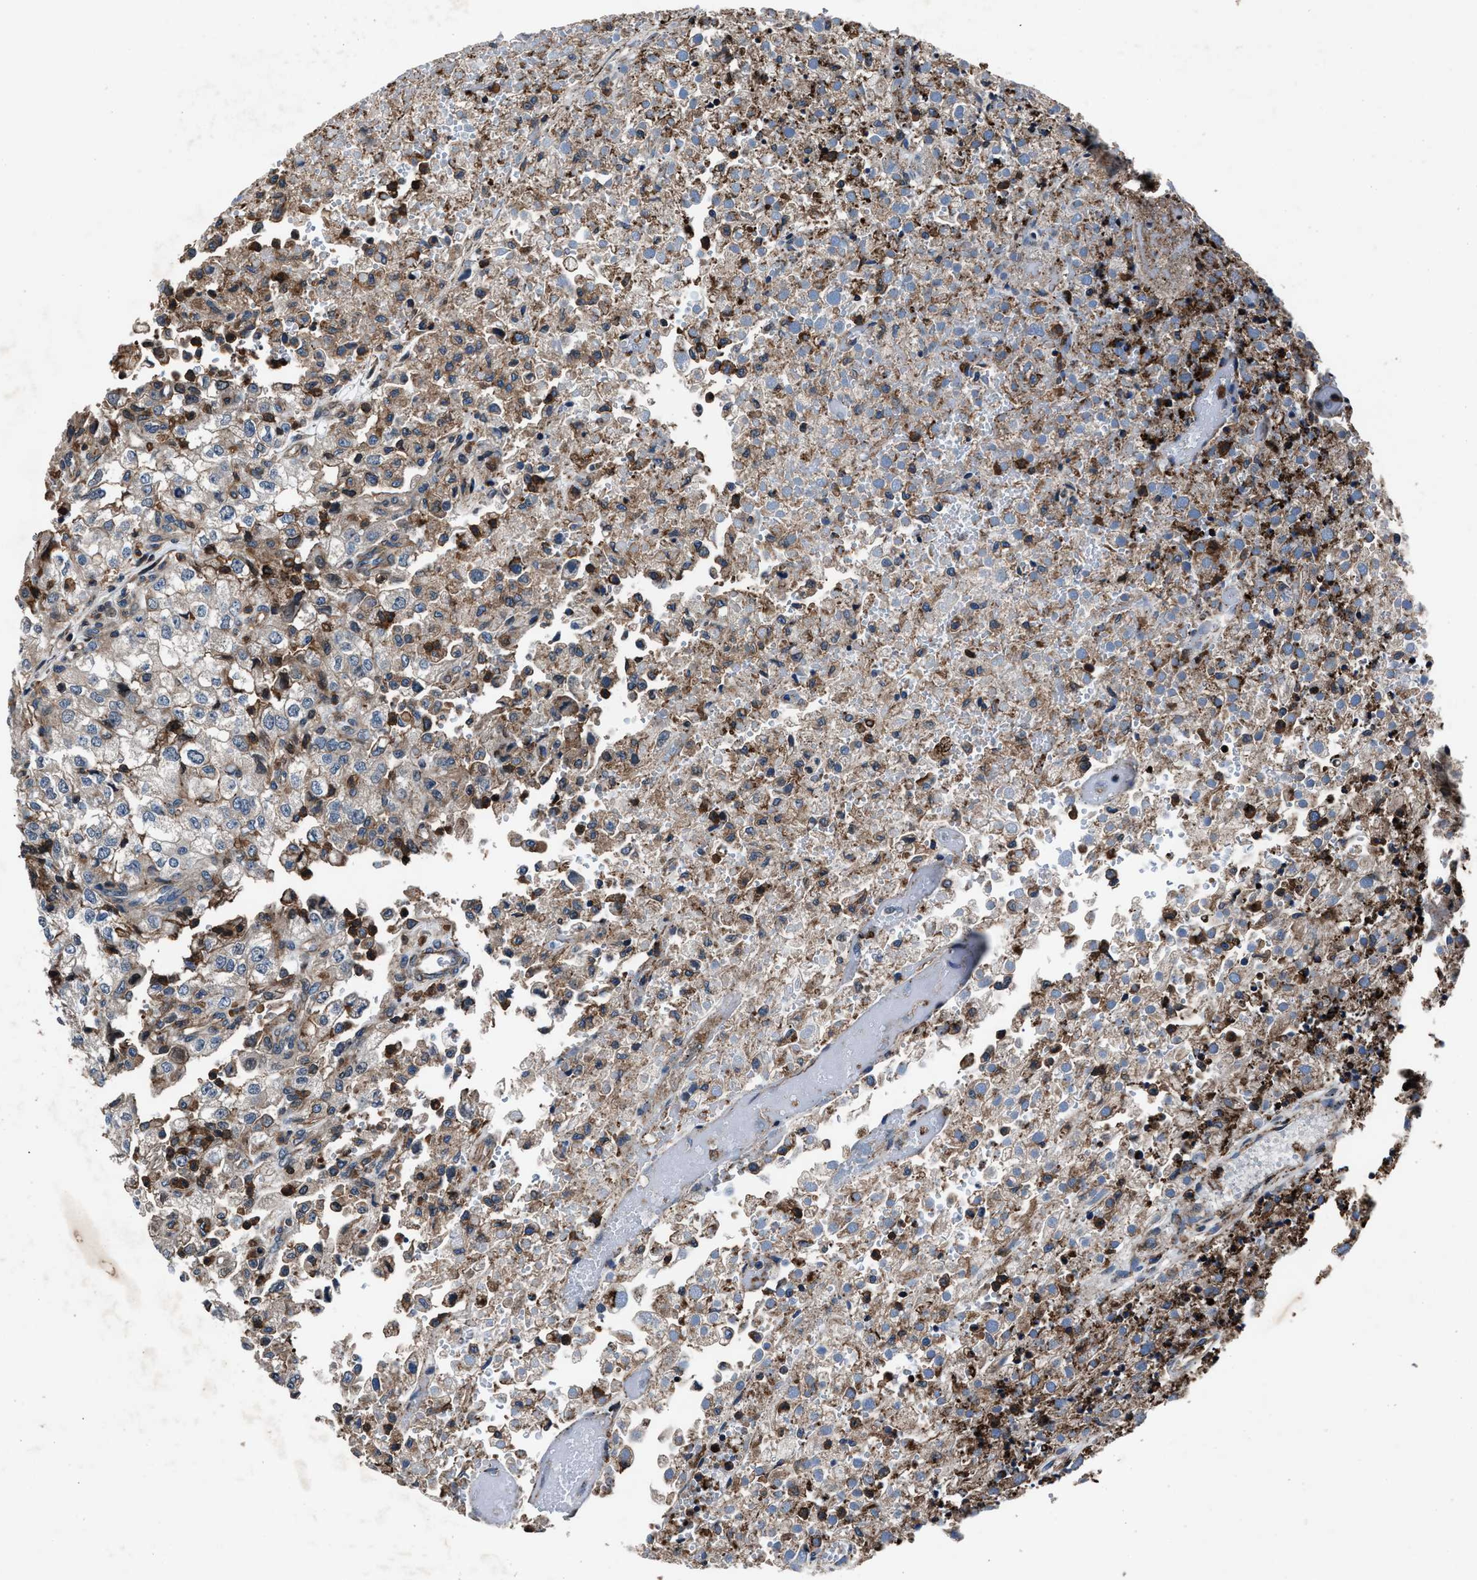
{"staining": {"intensity": "moderate", "quantity": "25%-75%", "location": "cytoplasmic/membranous"}, "tissue": "renal cancer", "cell_type": "Tumor cells", "image_type": "cancer", "snomed": [{"axis": "morphology", "description": "Adenocarcinoma, NOS"}, {"axis": "topography", "description": "Kidney"}], "caption": "A micrograph of adenocarcinoma (renal) stained for a protein shows moderate cytoplasmic/membranous brown staining in tumor cells. (DAB IHC with brightfield microscopy, high magnification).", "gene": "MFSD11", "patient": {"sex": "female", "age": 54}}